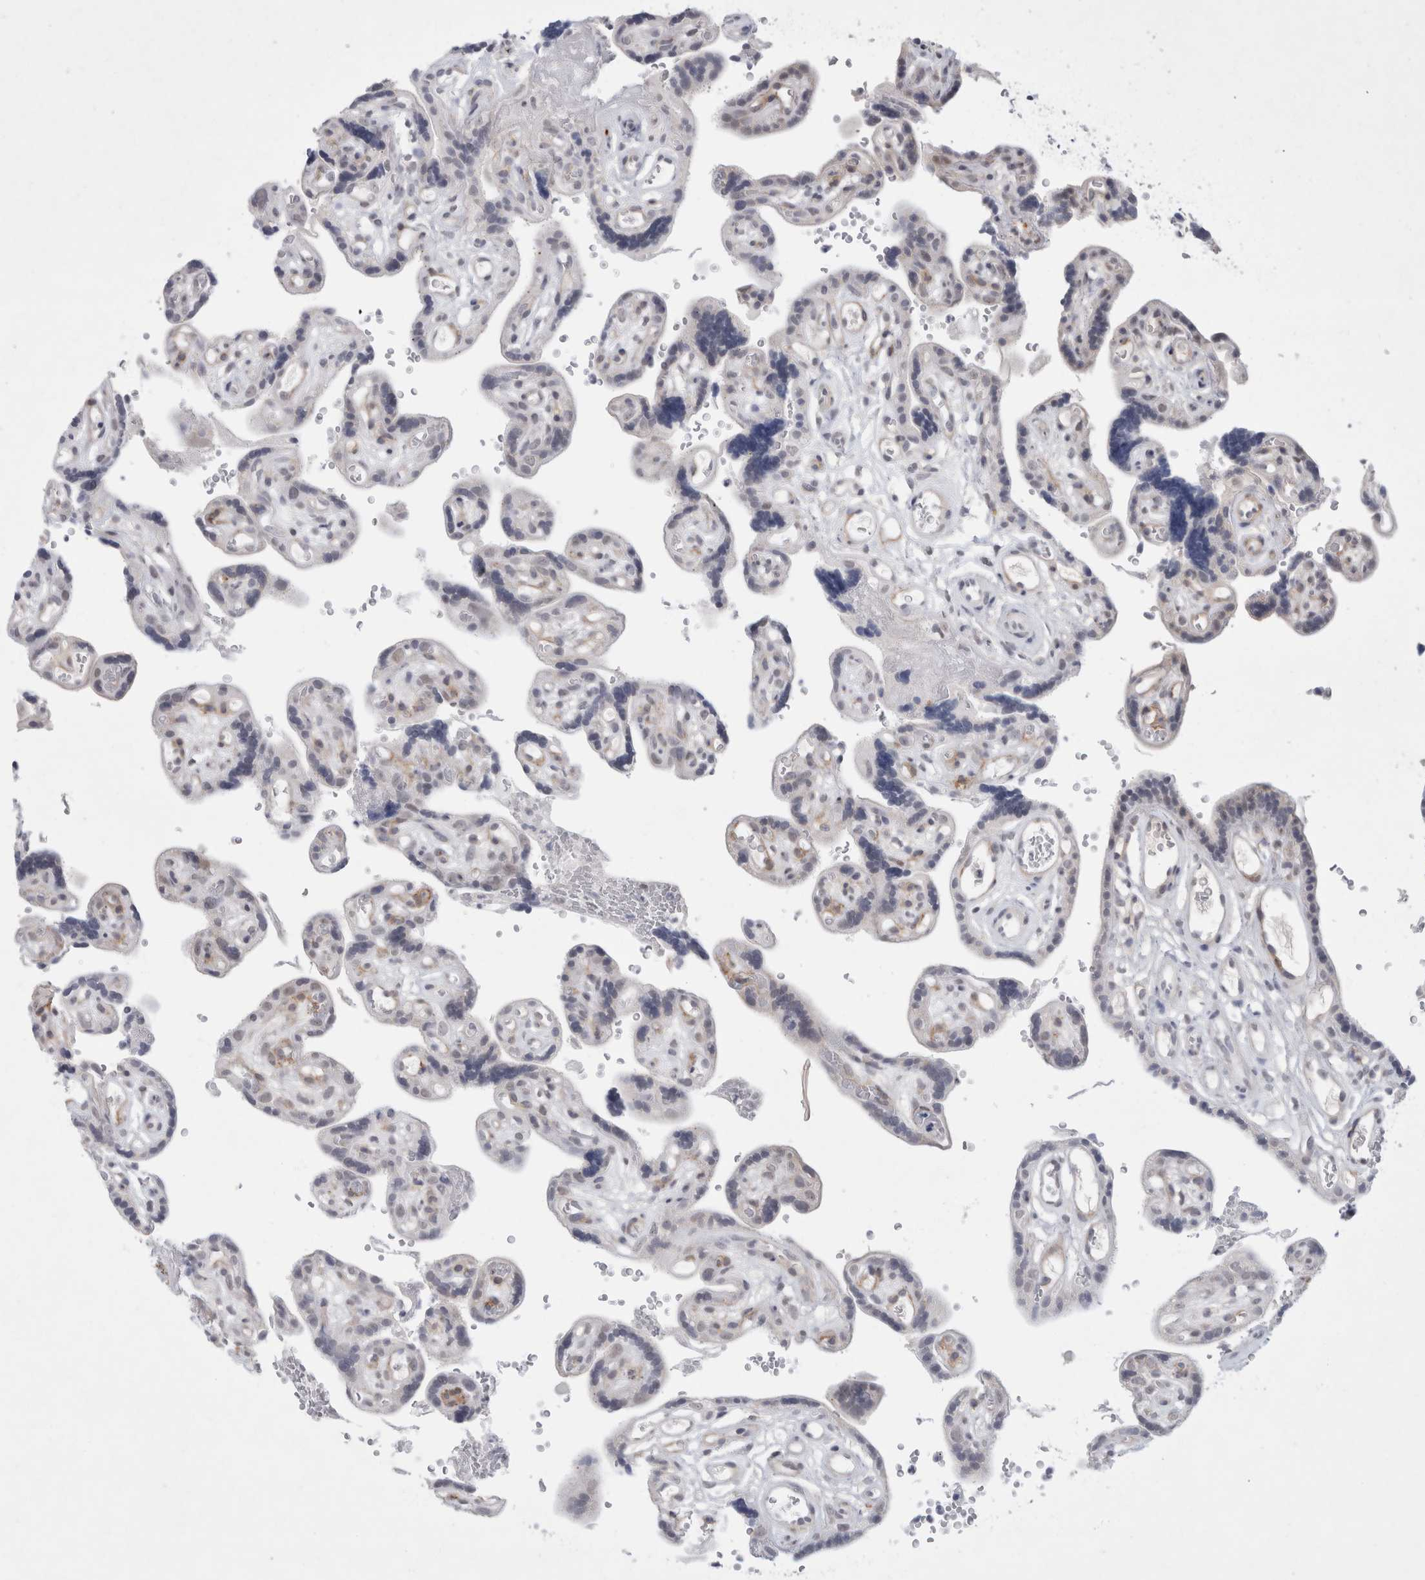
{"staining": {"intensity": "weak", "quantity": "<25%", "location": "cytoplasmic/membranous"}, "tissue": "placenta", "cell_type": "Decidual cells", "image_type": "normal", "snomed": [{"axis": "morphology", "description": "Normal tissue, NOS"}, {"axis": "topography", "description": "Placenta"}], "caption": "High power microscopy histopathology image of an IHC photomicrograph of unremarkable placenta, revealing no significant staining in decidual cells. The staining is performed using DAB brown chromogen with nuclei counter-stained in using hematoxylin.", "gene": "NIPA1", "patient": {"sex": "female", "age": 30}}